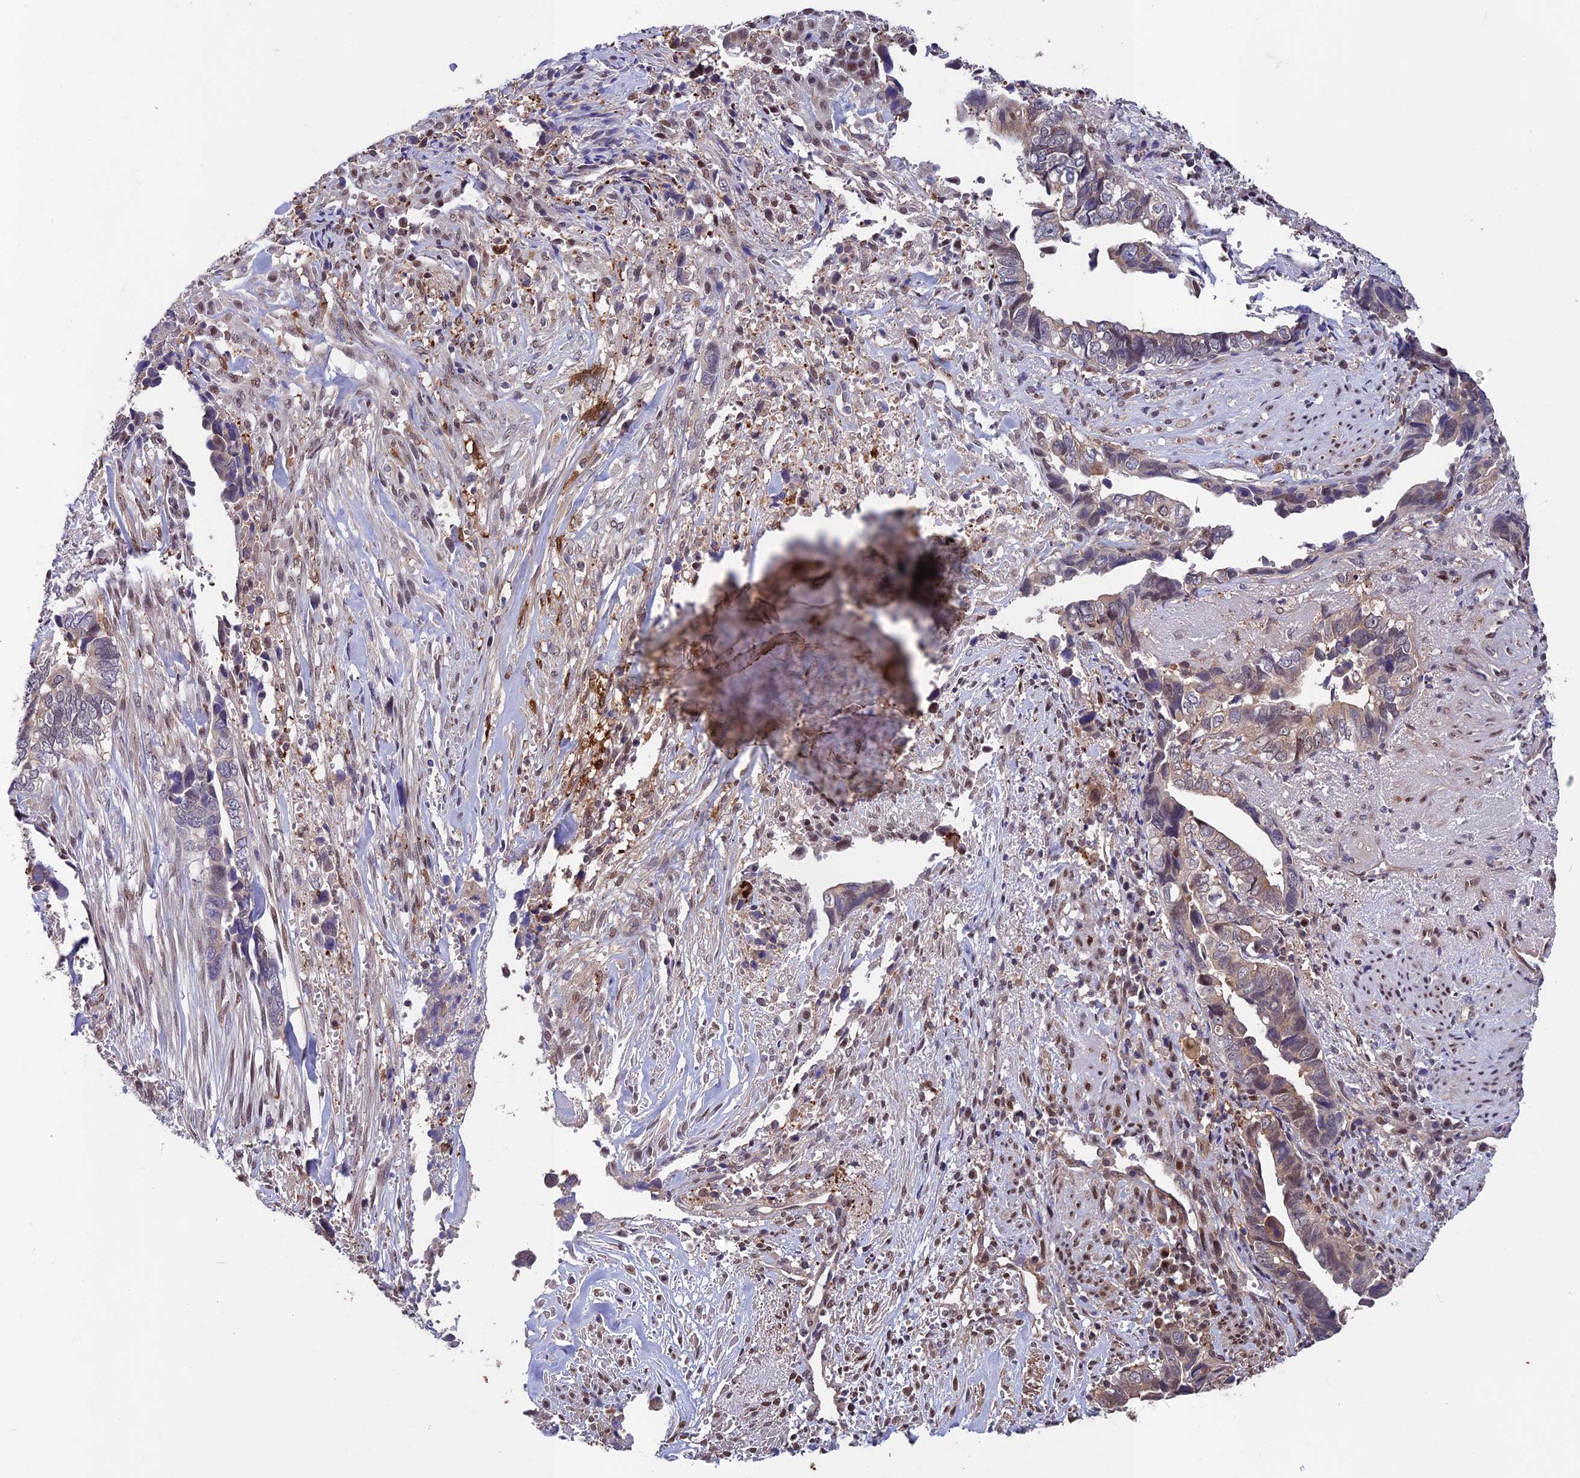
{"staining": {"intensity": "weak", "quantity": "<25%", "location": "nuclear"}, "tissue": "liver cancer", "cell_type": "Tumor cells", "image_type": "cancer", "snomed": [{"axis": "morphology", "description": "Cholangiocarcinoma"}, {"axis": "topography", "description": "Liver"}], "caption": "This micrograph is of liver cholangiocarcinoma stained with immunohistochemistry to label a protein in brown with the nuclei are counter-stained blue. There is no expression in tumor cells.", "gene": "MAST2", "patient": {"sex": "female", "age": 79}}